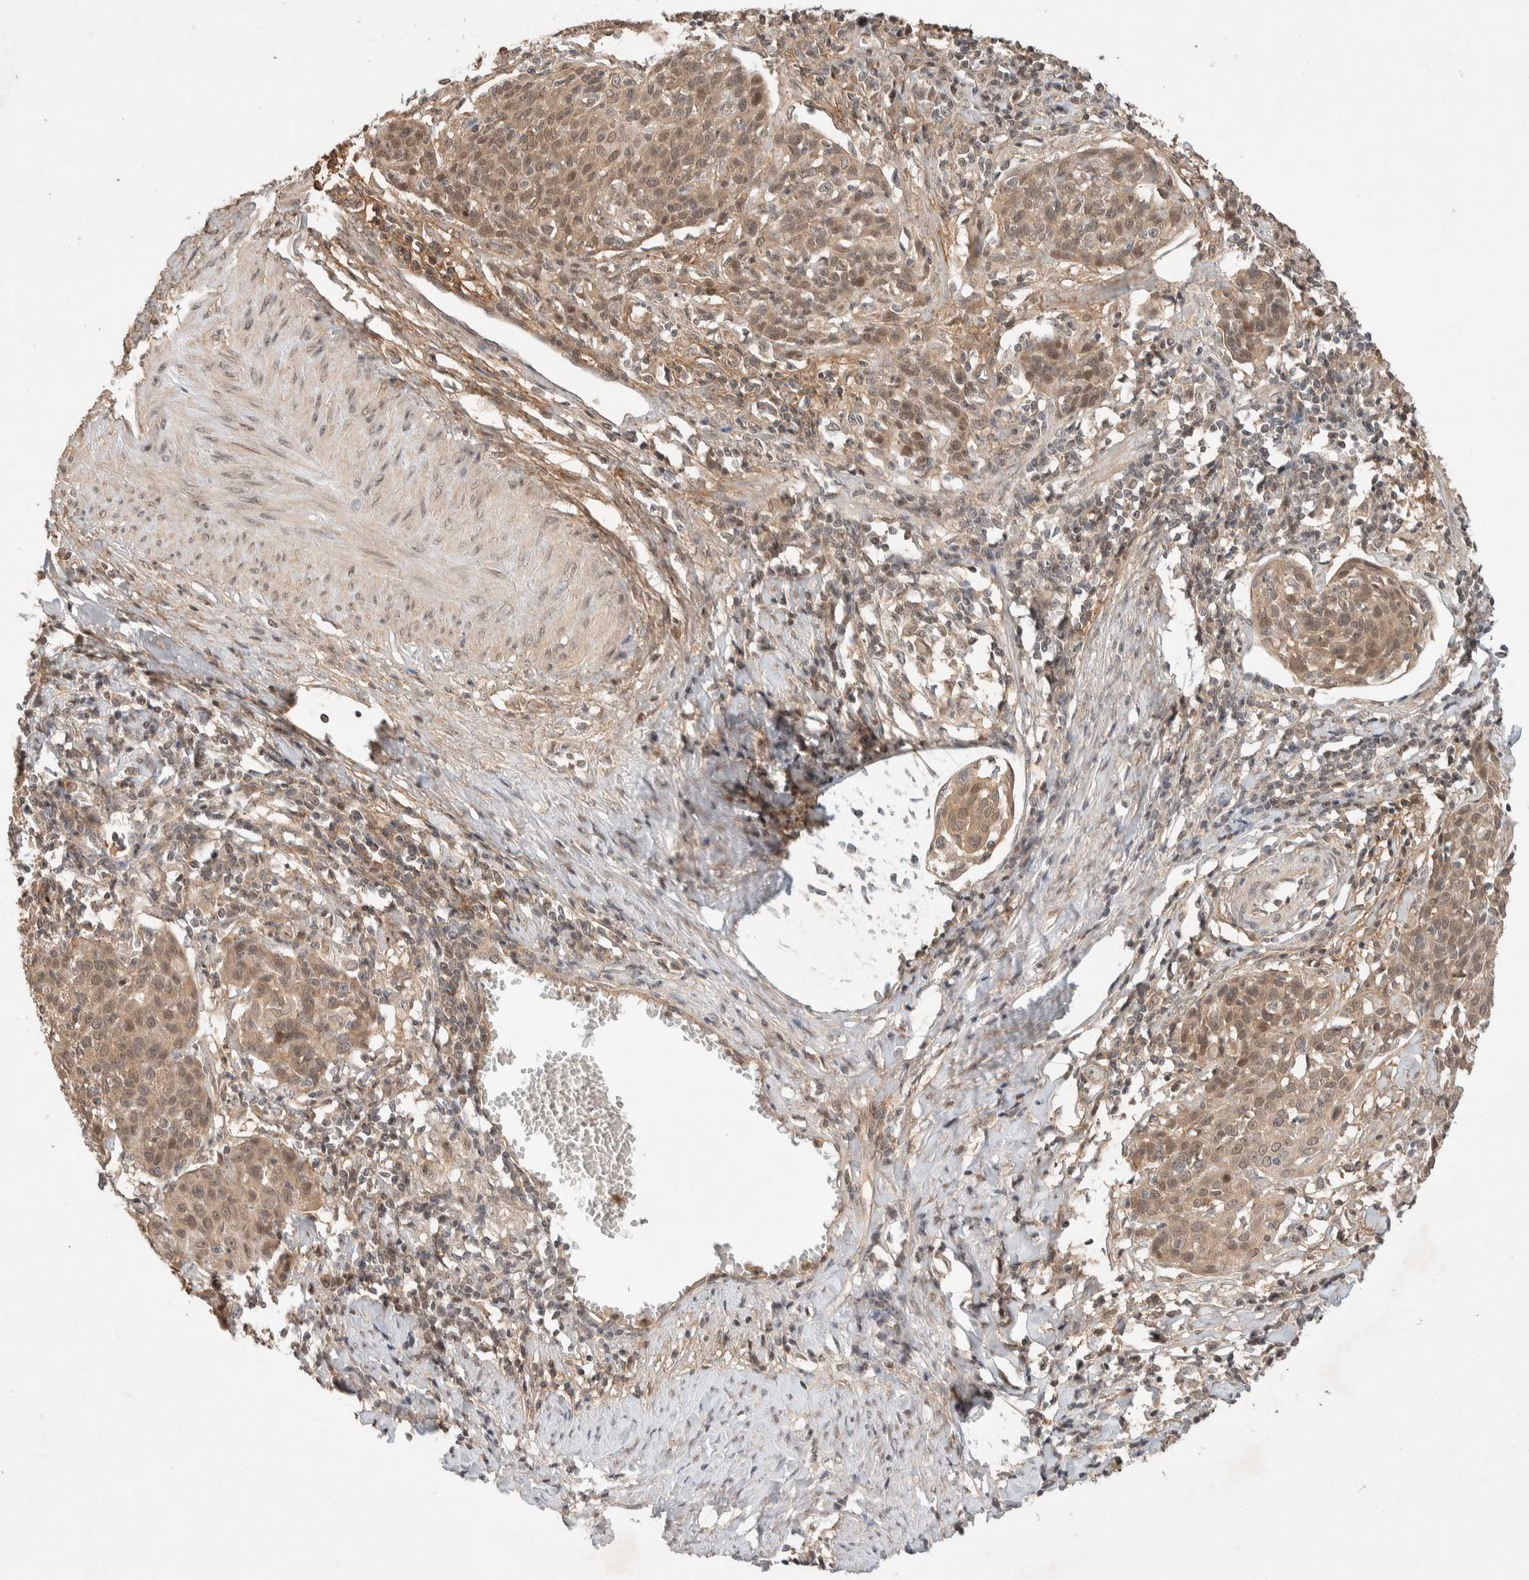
{"staining": {"intensity": "weak", "quantity": ">75%", "location": "cytoplasmic/membranous,nuclear"}, "tissue": "cervical cancer", "cell_type": "Tumor cells", "image_type": "cancer", "snomed": [{"axis": "morphology", "description": "Squamous cell carcinoma, NOS"}, {"axis": "topography", "description": "Cervix"}], "caption": "A brown stain labels weak cytoplasmic/membranous and nuclear staining of a protein in human cervical squamous cell carcinoma tumor cells. (DAB = brown stain, brightfield microscopy at high magnification).", "gene": "THRA", "patient": {"sex": "female", "age": 38}}